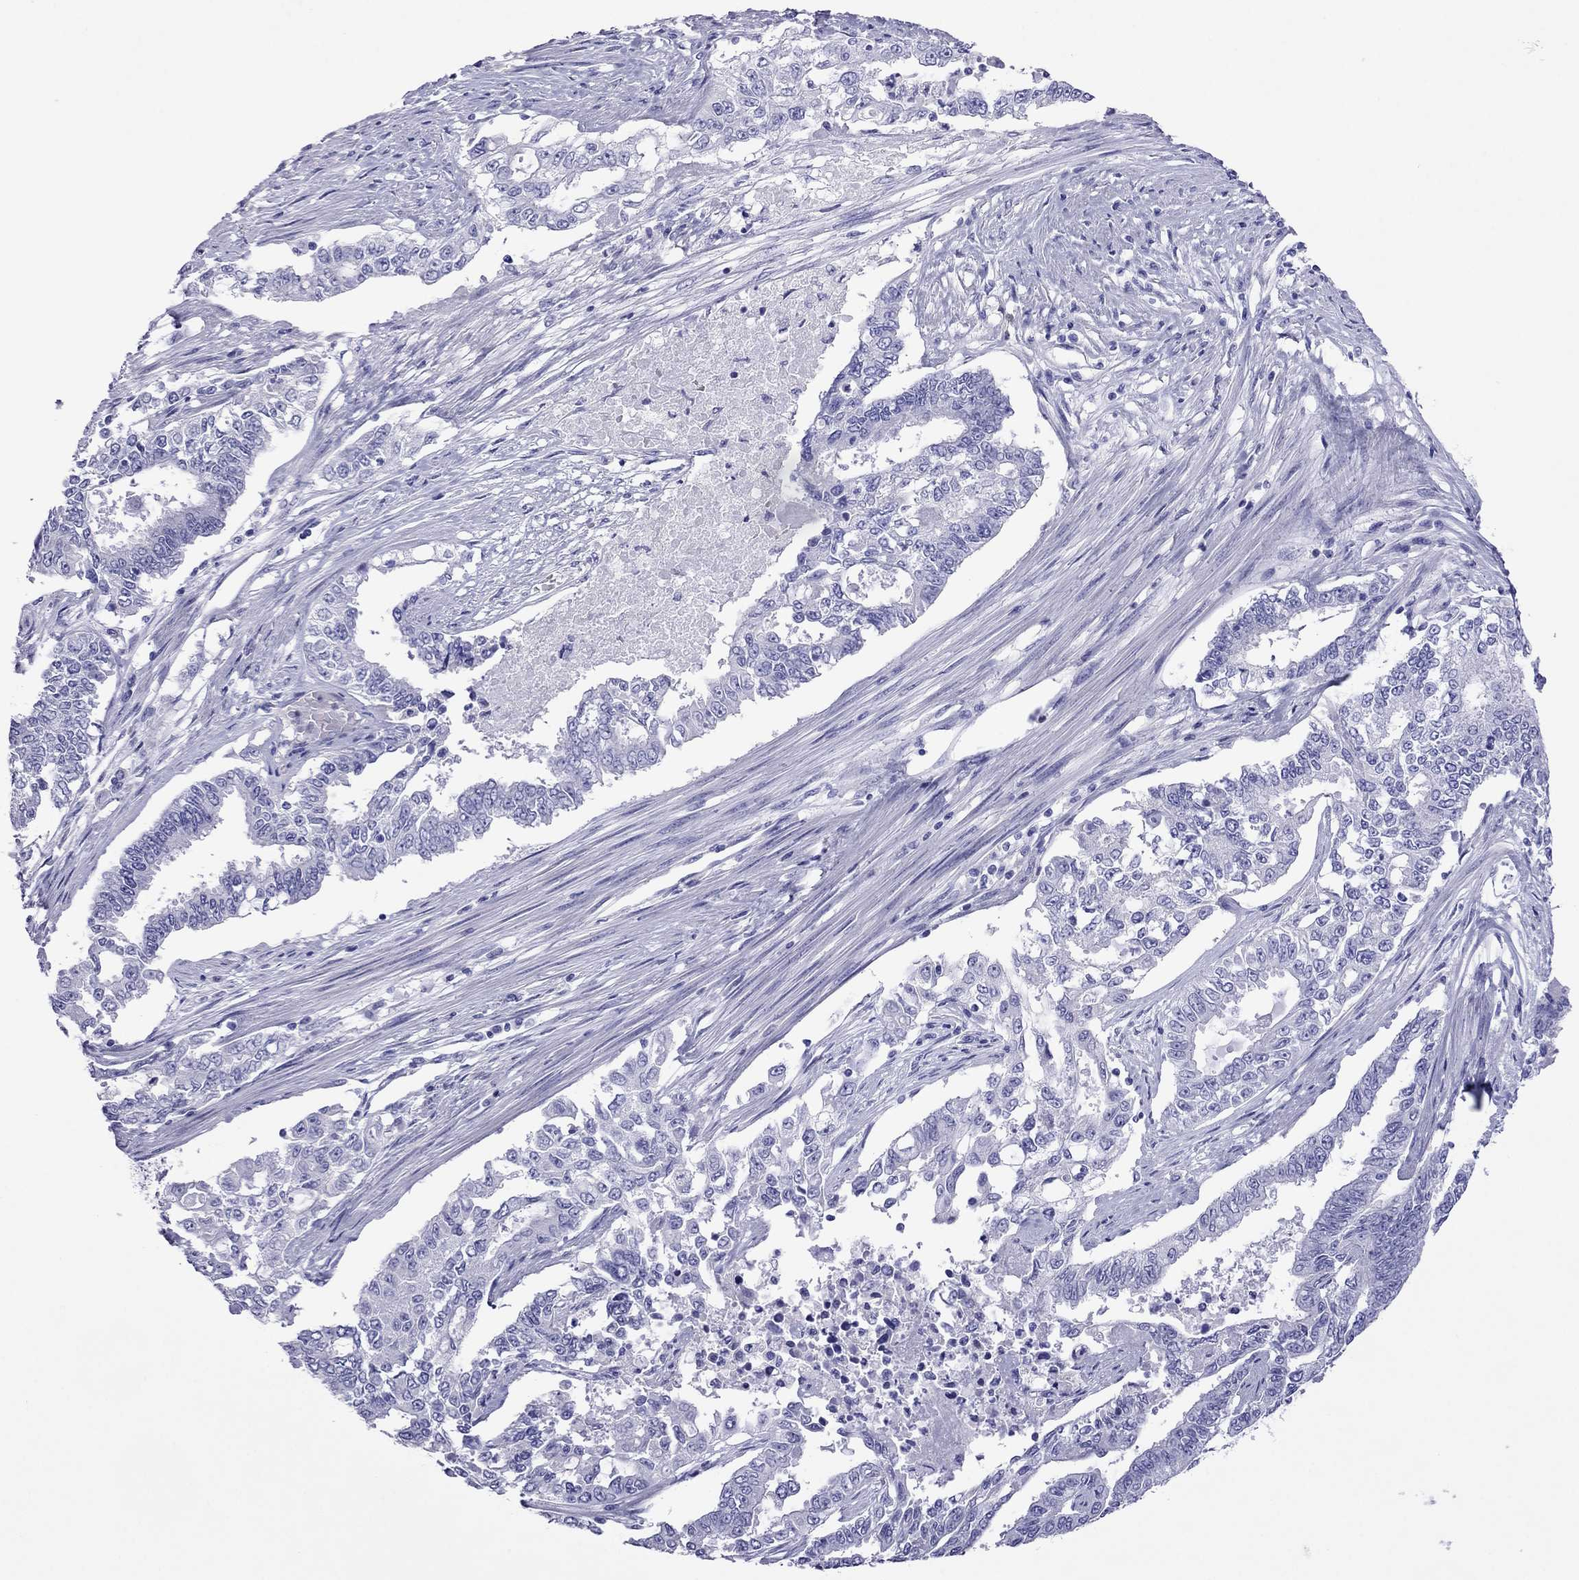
{"staining": {"intensity": "negative", "quantity": "none", "location": "none"}, "tissue": "endometrial cancer", "cell_type": "Tumor cells", "image_type": "cancer", "snomed": [{"axis": "morphology", "description": "Adenocarcinoma, NOS"}, {"axis": "topography", "description": "Uterus"}], "caption": "Human endometrial adenocarcinoma stained for a protein using IHC exhibits no expression in tumor cells.", "gene": "PCDHA6", "patient": {"sex": "female", "age": 59}}